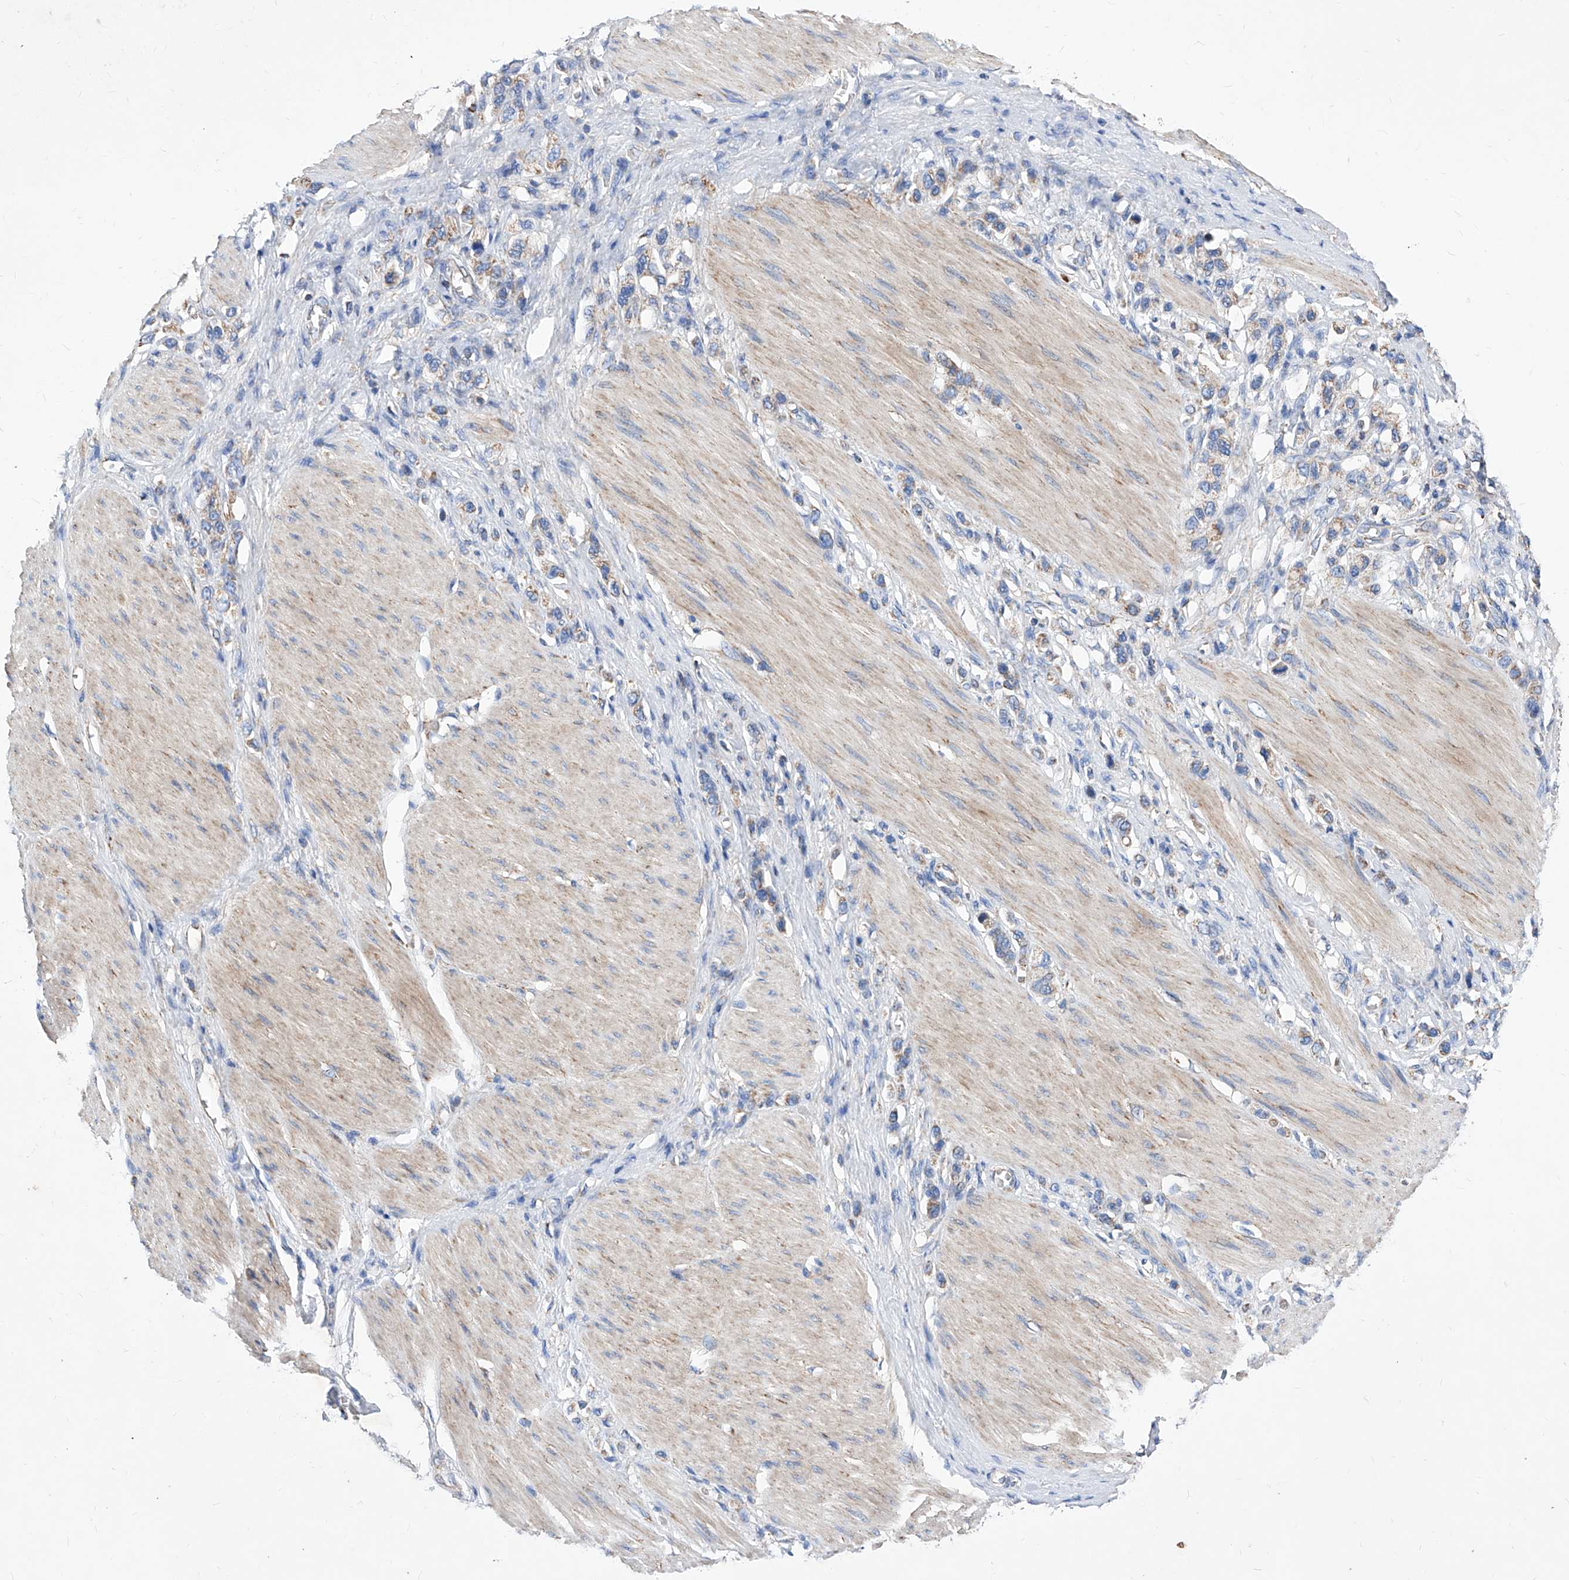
{"staining": {"intensity": "weak", "quantity": "25%-75%", "location": "cytoplasmic/membranous"}, "tissue": "stomach cancer", "cell_type": "Tumor cells", "image_type": "cancer", "snomed": [{"axis": "morphology", "description": "Adenocarcinoma, NOS"}, {"axis": "topography", "description": "Stomach"}], "caption": "Stomach cancer tissue exhibits weak cytoplasmic/membranous positivity in about 25%-75% of tumor cells, visualized by immunohistochemistry.", "gene": "HRNR", "patient": {"sex": "female", "age": 65}}